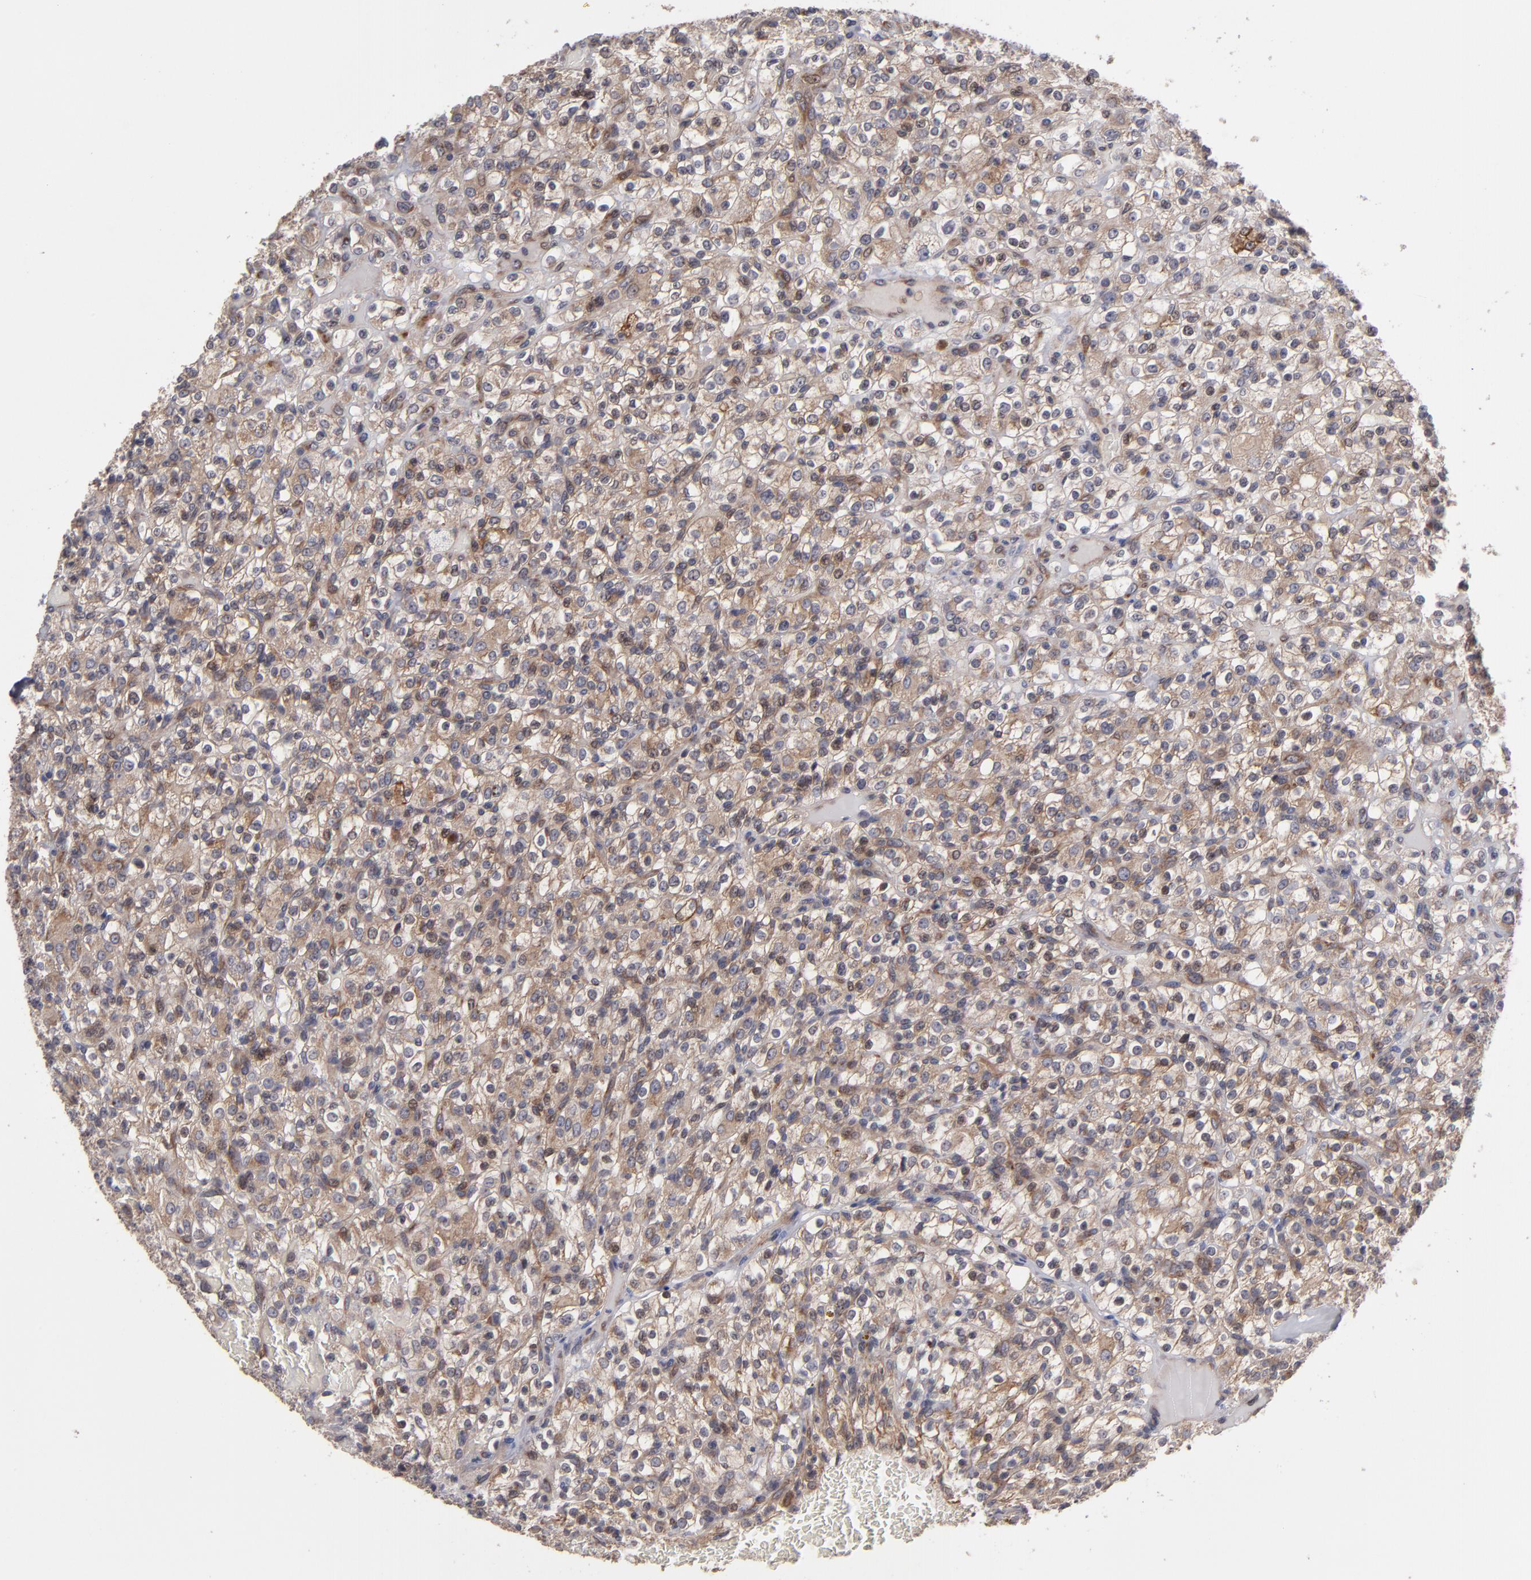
{"staining": {"intensity": "moderate", "quantity": ">75%", "location": "cytoplasmic/membranous"}, "tissue": "renal cancer", "cell_type": "Tumor cells", "image_type": "cancer", "snomed": [{"axis": "morphology", "description": "Normal tissue, NOS"}, {"axis": "morphology", "description": "Adenocarcinoma, NOS"}, {"axis": "topography", "description": "Kidney"}], "caption": "This is an image of immunohistochemistry (IHC) staining of renal cancer, which shows moderate staining in the cytoplasmic/membranous of tumor cells.", "gene": "SND1", "patient": {"sex": "female", "age": 72}}